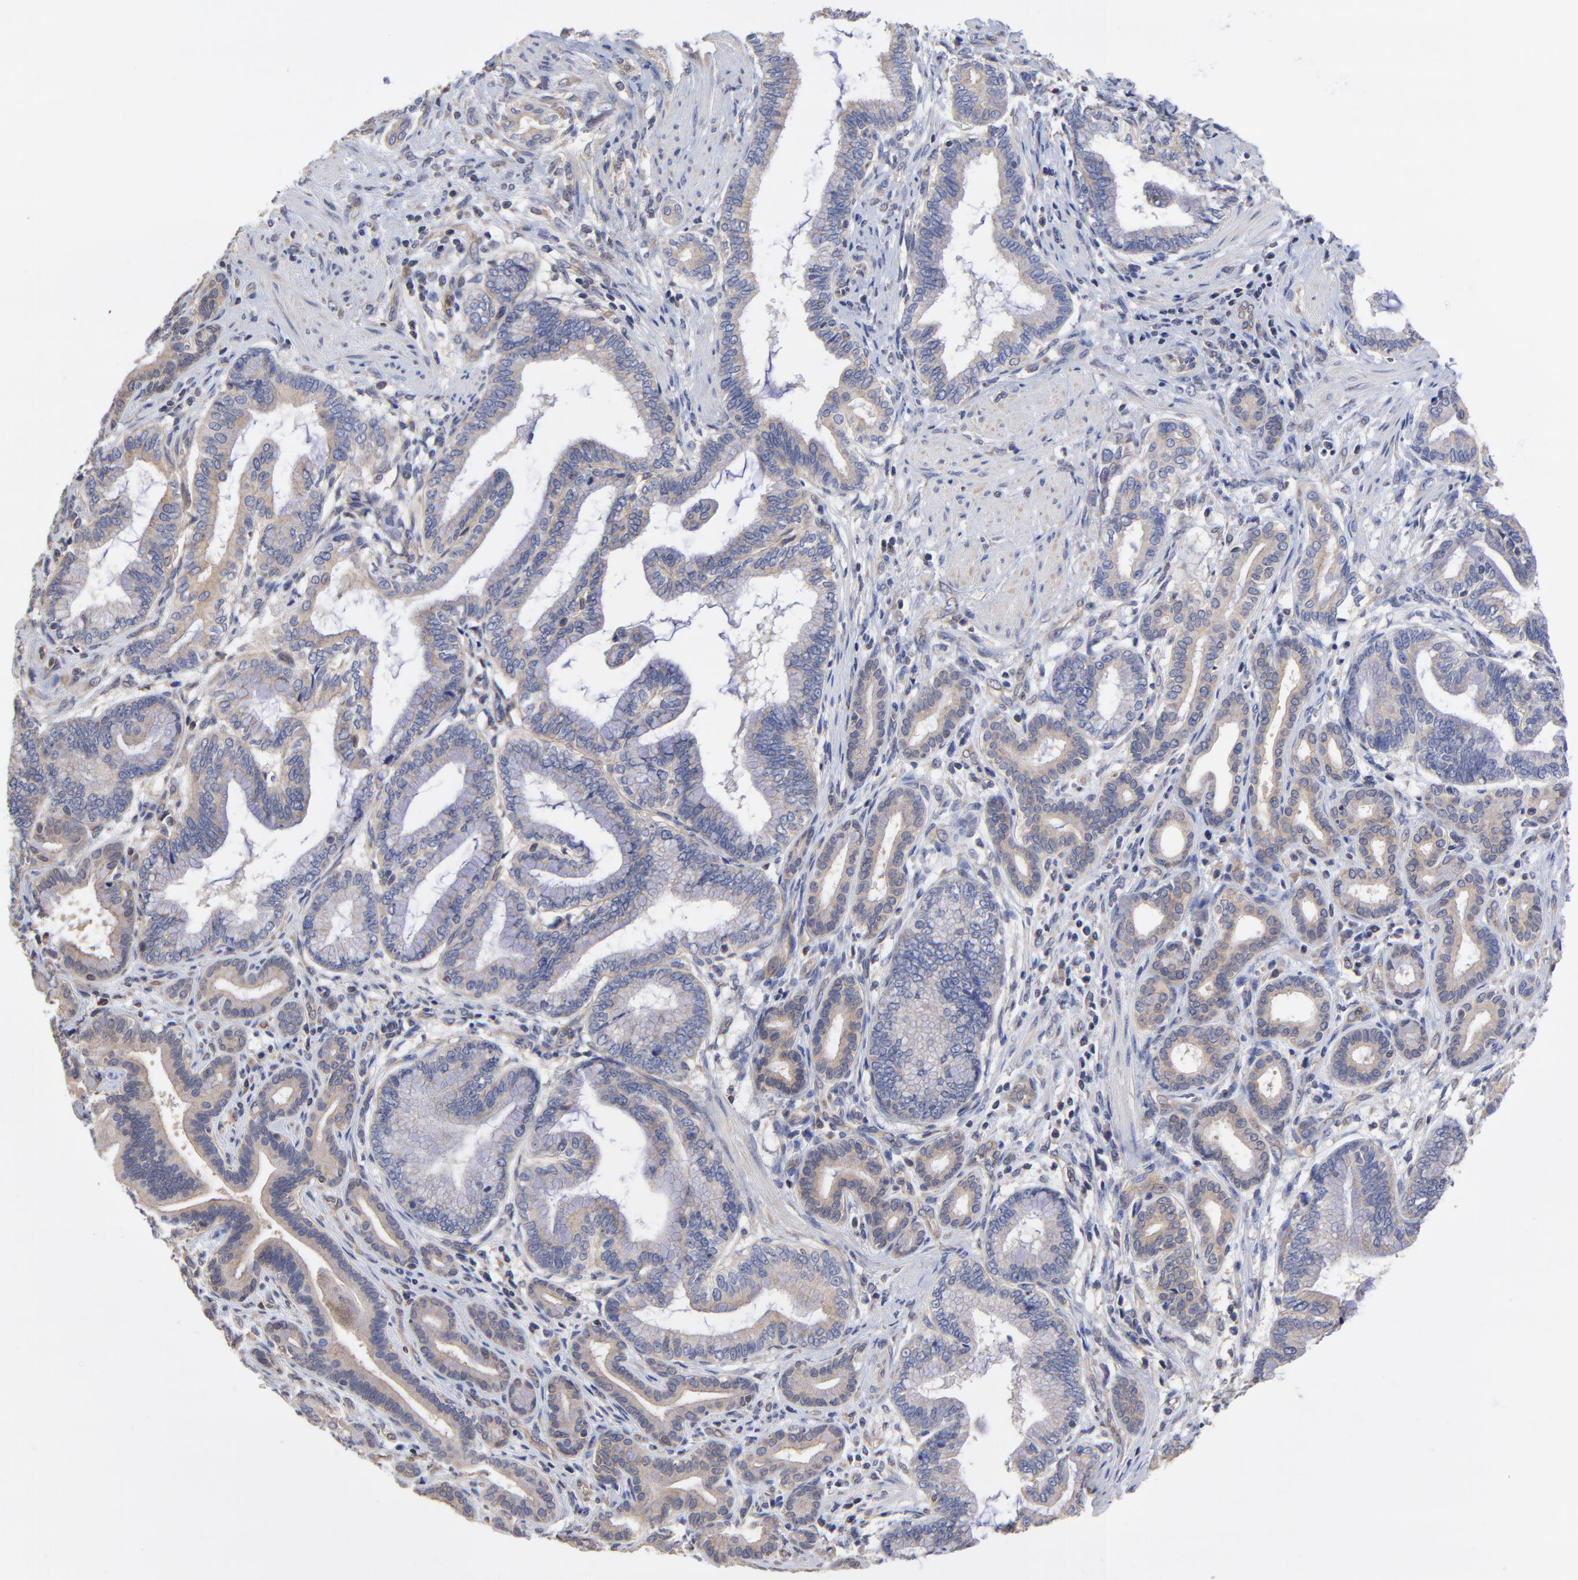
{"staining": {"intensity": "weak", "quantity": ">75%", "location": "cytoplasmic/membranous"}, "tissue": "pancreatic cancer", "cell_type": "Tumor cells", "image_type": "cancer", "snomed": [{"axis": "morphology", "description": "Adenocarcinoma, NOS"}, {"axis": "topography", "description": "Pancreas"}], "caption": "Pancreatic cancer stained with immunohistochemistry demonstrates weak cytoplasmic/membranous positivity in about >75% of tumor cells.", "gene": "PCMT1", "patient": {"sex": "female", "age": 64}}